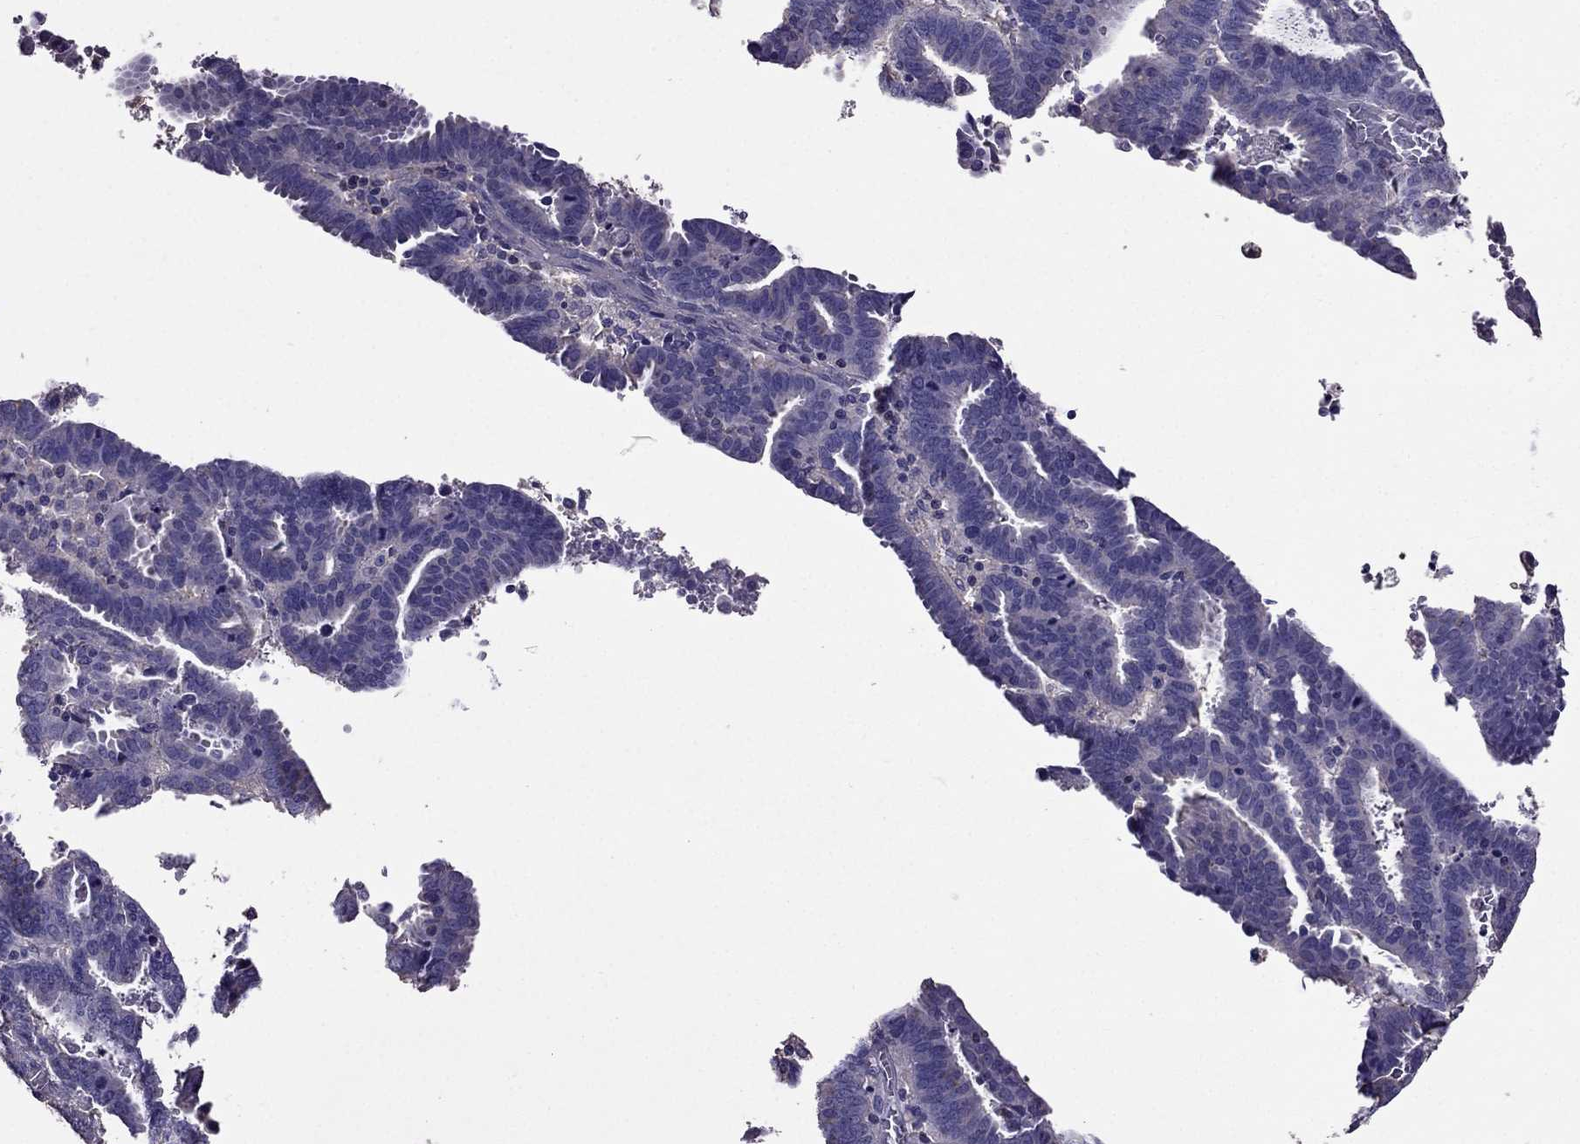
{"staining": {"intensity": "negative", "quantity": "none", "location": "none"}, "tissue": "endometrial cancer", "cell_type": "Tumor cells", "image_type": "cancer", "snomed": [{"axis": "morphology", "description": "Adenocarcinoma, NOS"}, {"axis": "topography", "description": "Uterus"}], "caption": "IHC of endometrial cancer reveals no positivity in tumor cells.", "gene": "NKX3-1", "patient": {"sex": "female", "age": 83}}